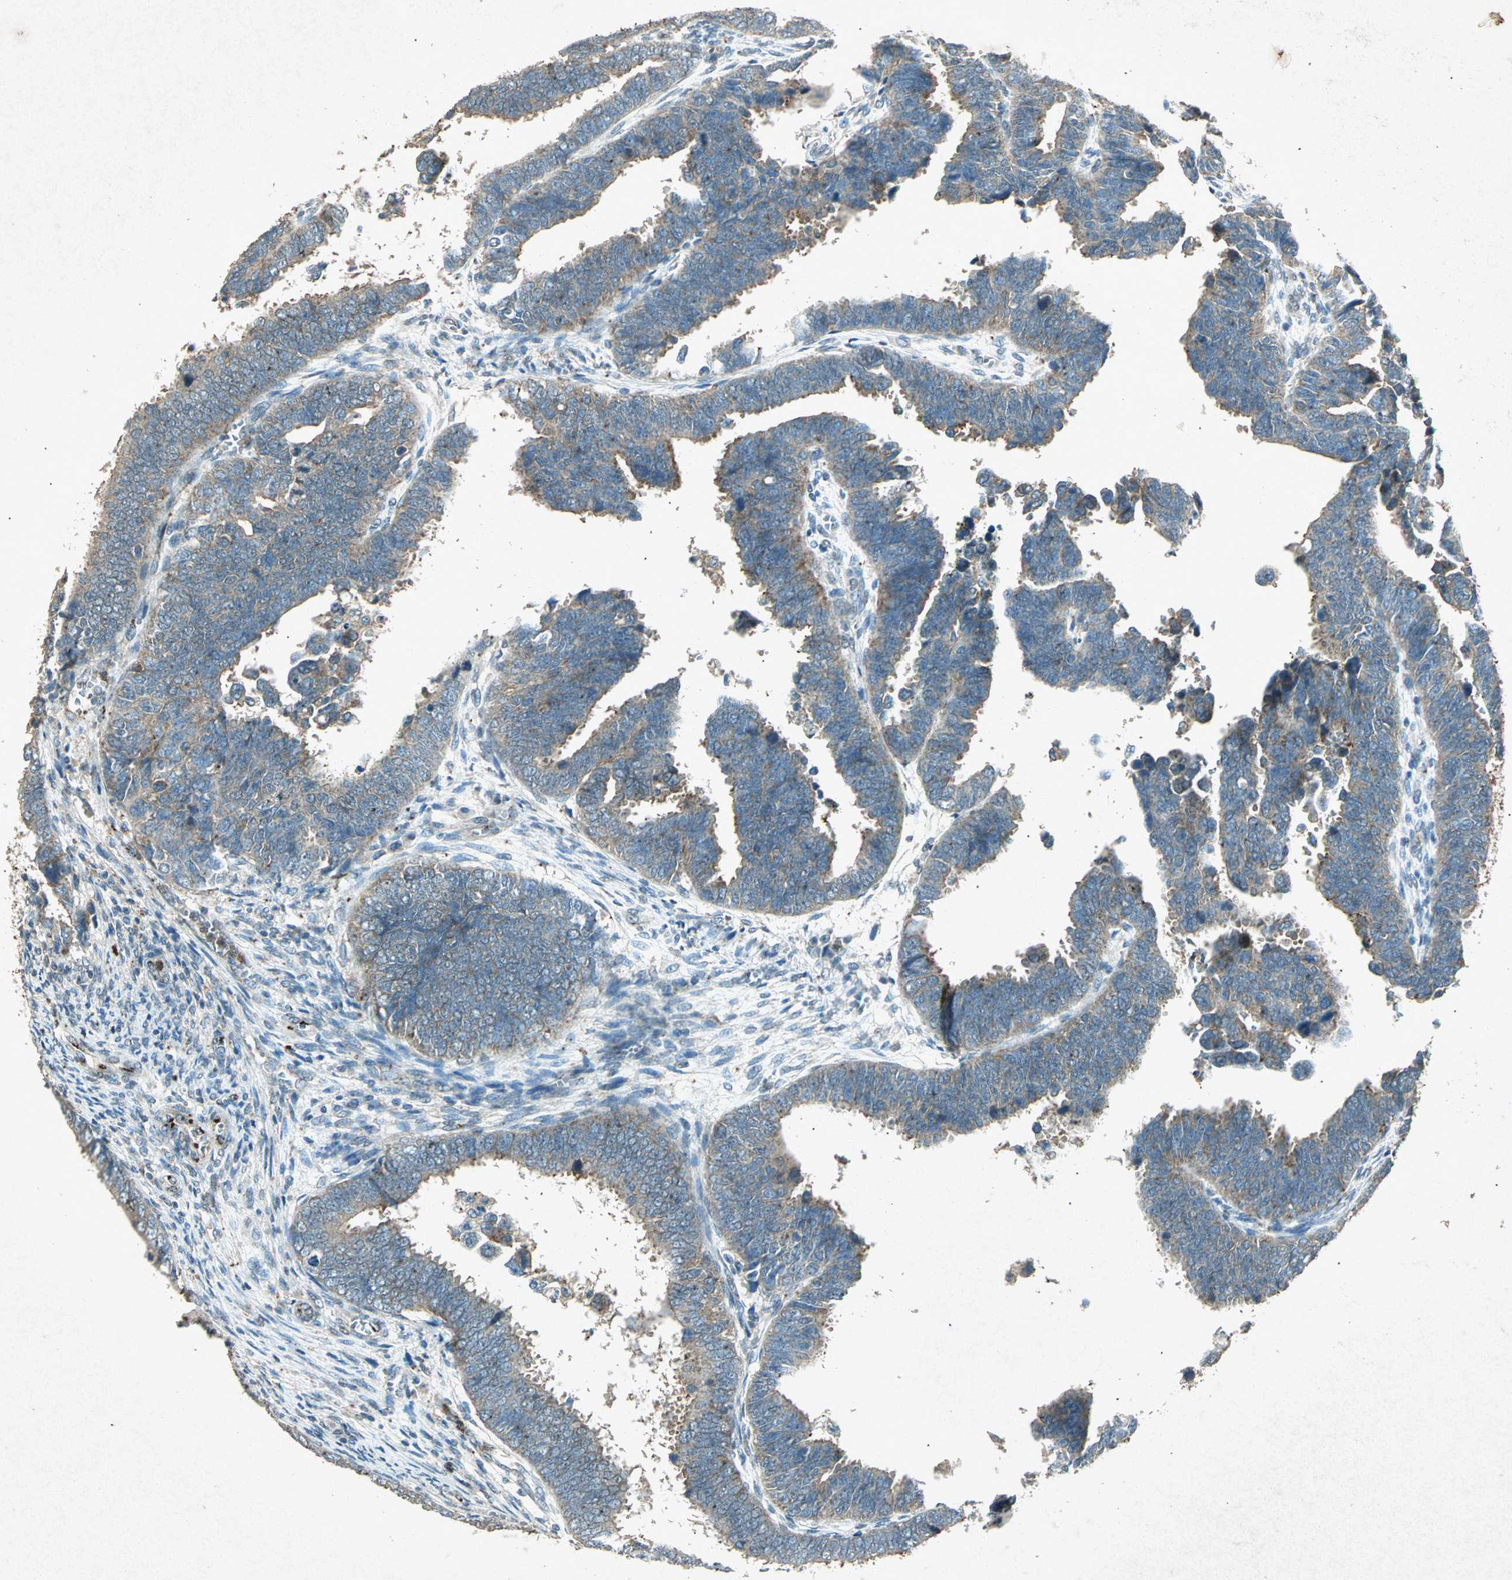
{"staining": {"intensity": "weak", "quantity": "25%-75%", "location": "cytoplasmic/membranous"}, "tissue": "endometrial cancer", "cell_type": "Tumor cells", "image_type": "cancer", "snomed": [{"axis": "morphology", "description": "Adenocarcinoma, NOS"}, {"axis": "topography", "description": "Endometrium"}], "caption": "High-magnification brightfield microscopy of adenocarcinoma (endometrial) stained with DAB (brown) and counterstained with hematoxylin (blue). tumor cells exhibit weak cytoplasmic/membranous staining is appreciated in approximately25%-75% of cells. (Brightfield microscopy of DAB IHC at high magnification).", "gene": "PSEN1", "patient": {"sex": "female", "age": 75}}